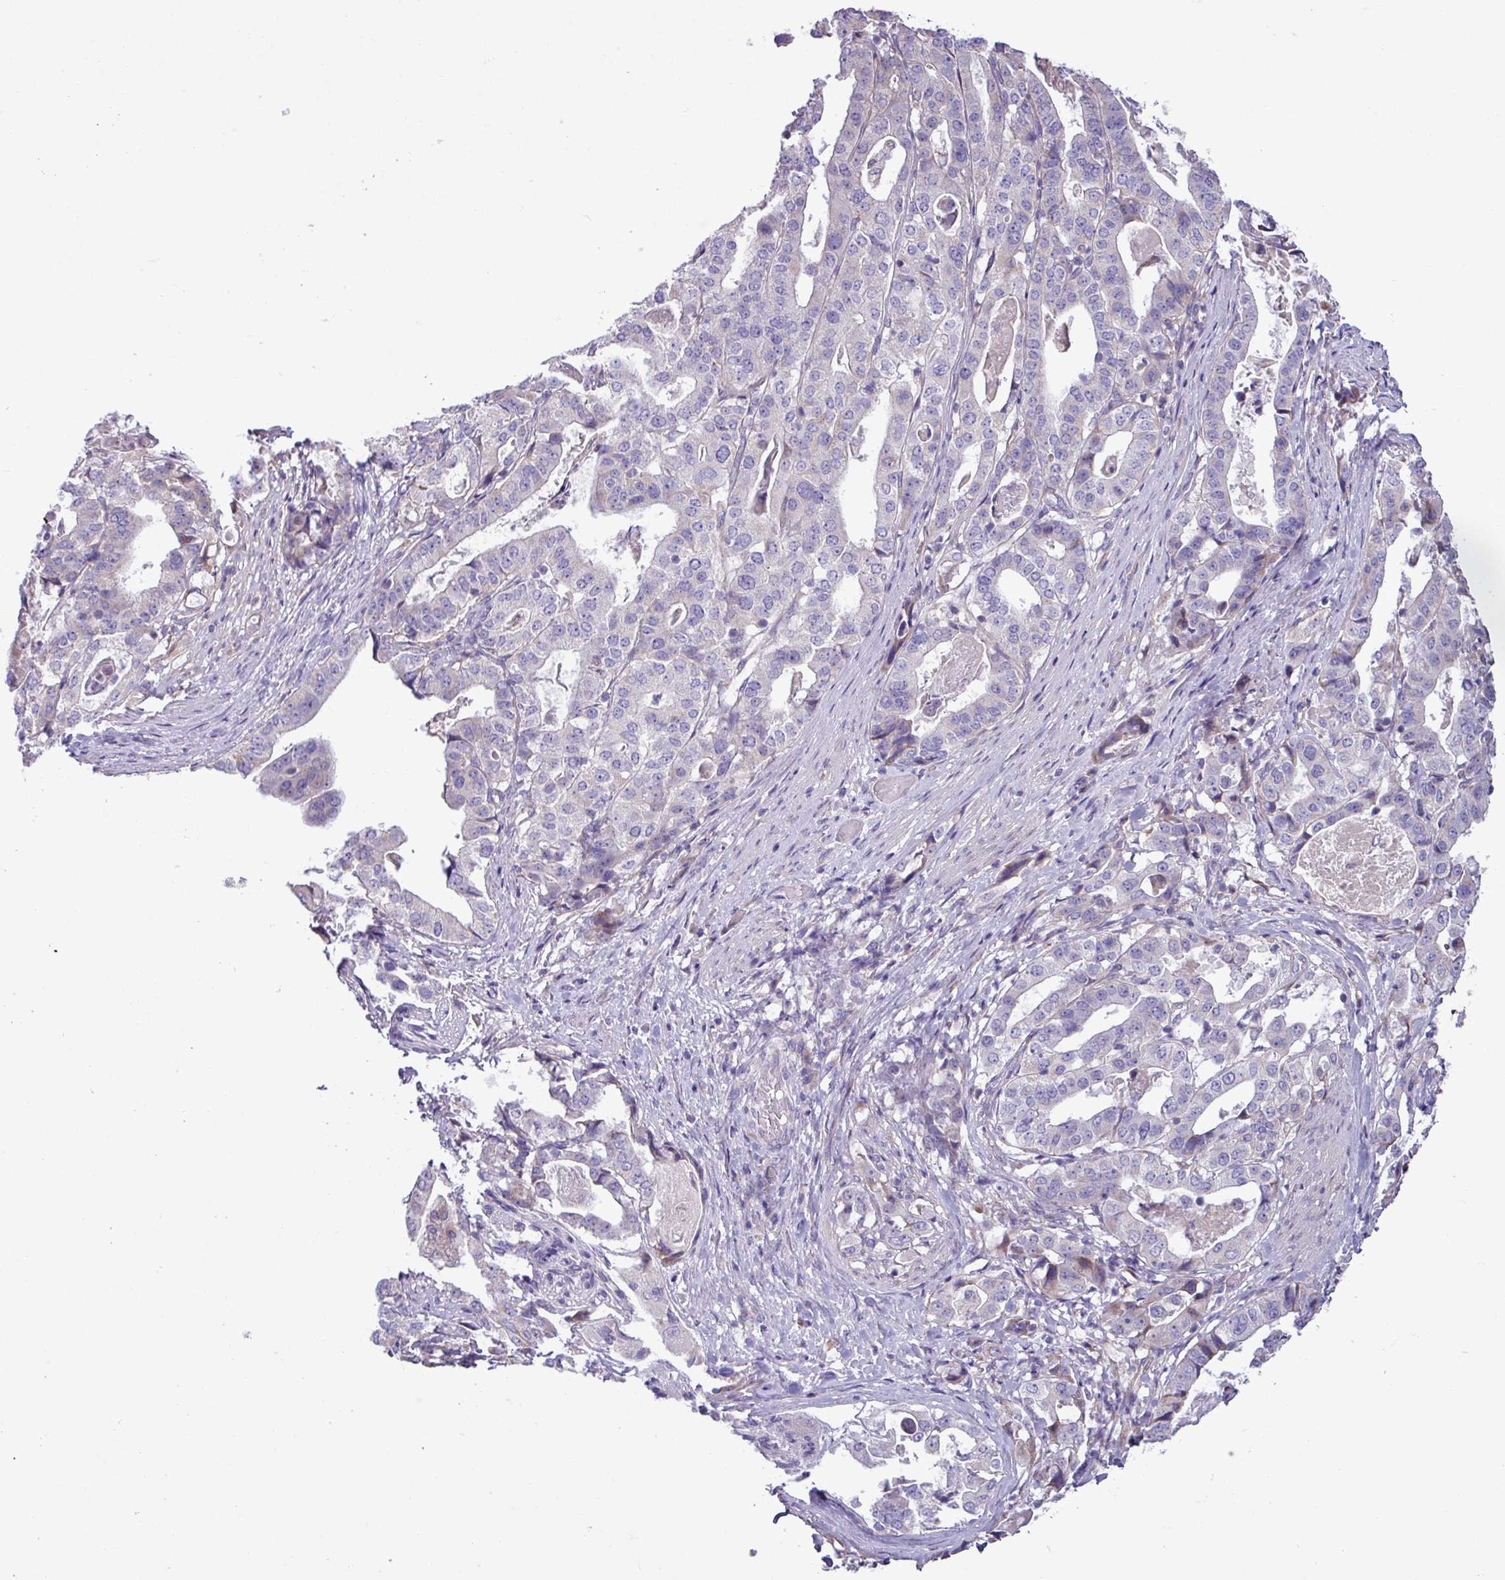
{"staining": {"intensity": "negative", "quantity": "none", "location": "none"}, "tissue": "stomach cancer", "cell_type": "Tumor cells", "image_type": "cancer", "snomed": [{"axis": "morphology", "description": "Adenocarcinoma, NOS"}, {"axis": "topography", "description": "Stomach"}], "caption": "High power microscopy image of an IHC micrograph of stomach cancer, revealing no significant staining in tumor cells.", "gene": "IRGC", "patient": {"sex": "male", "age": 48}}